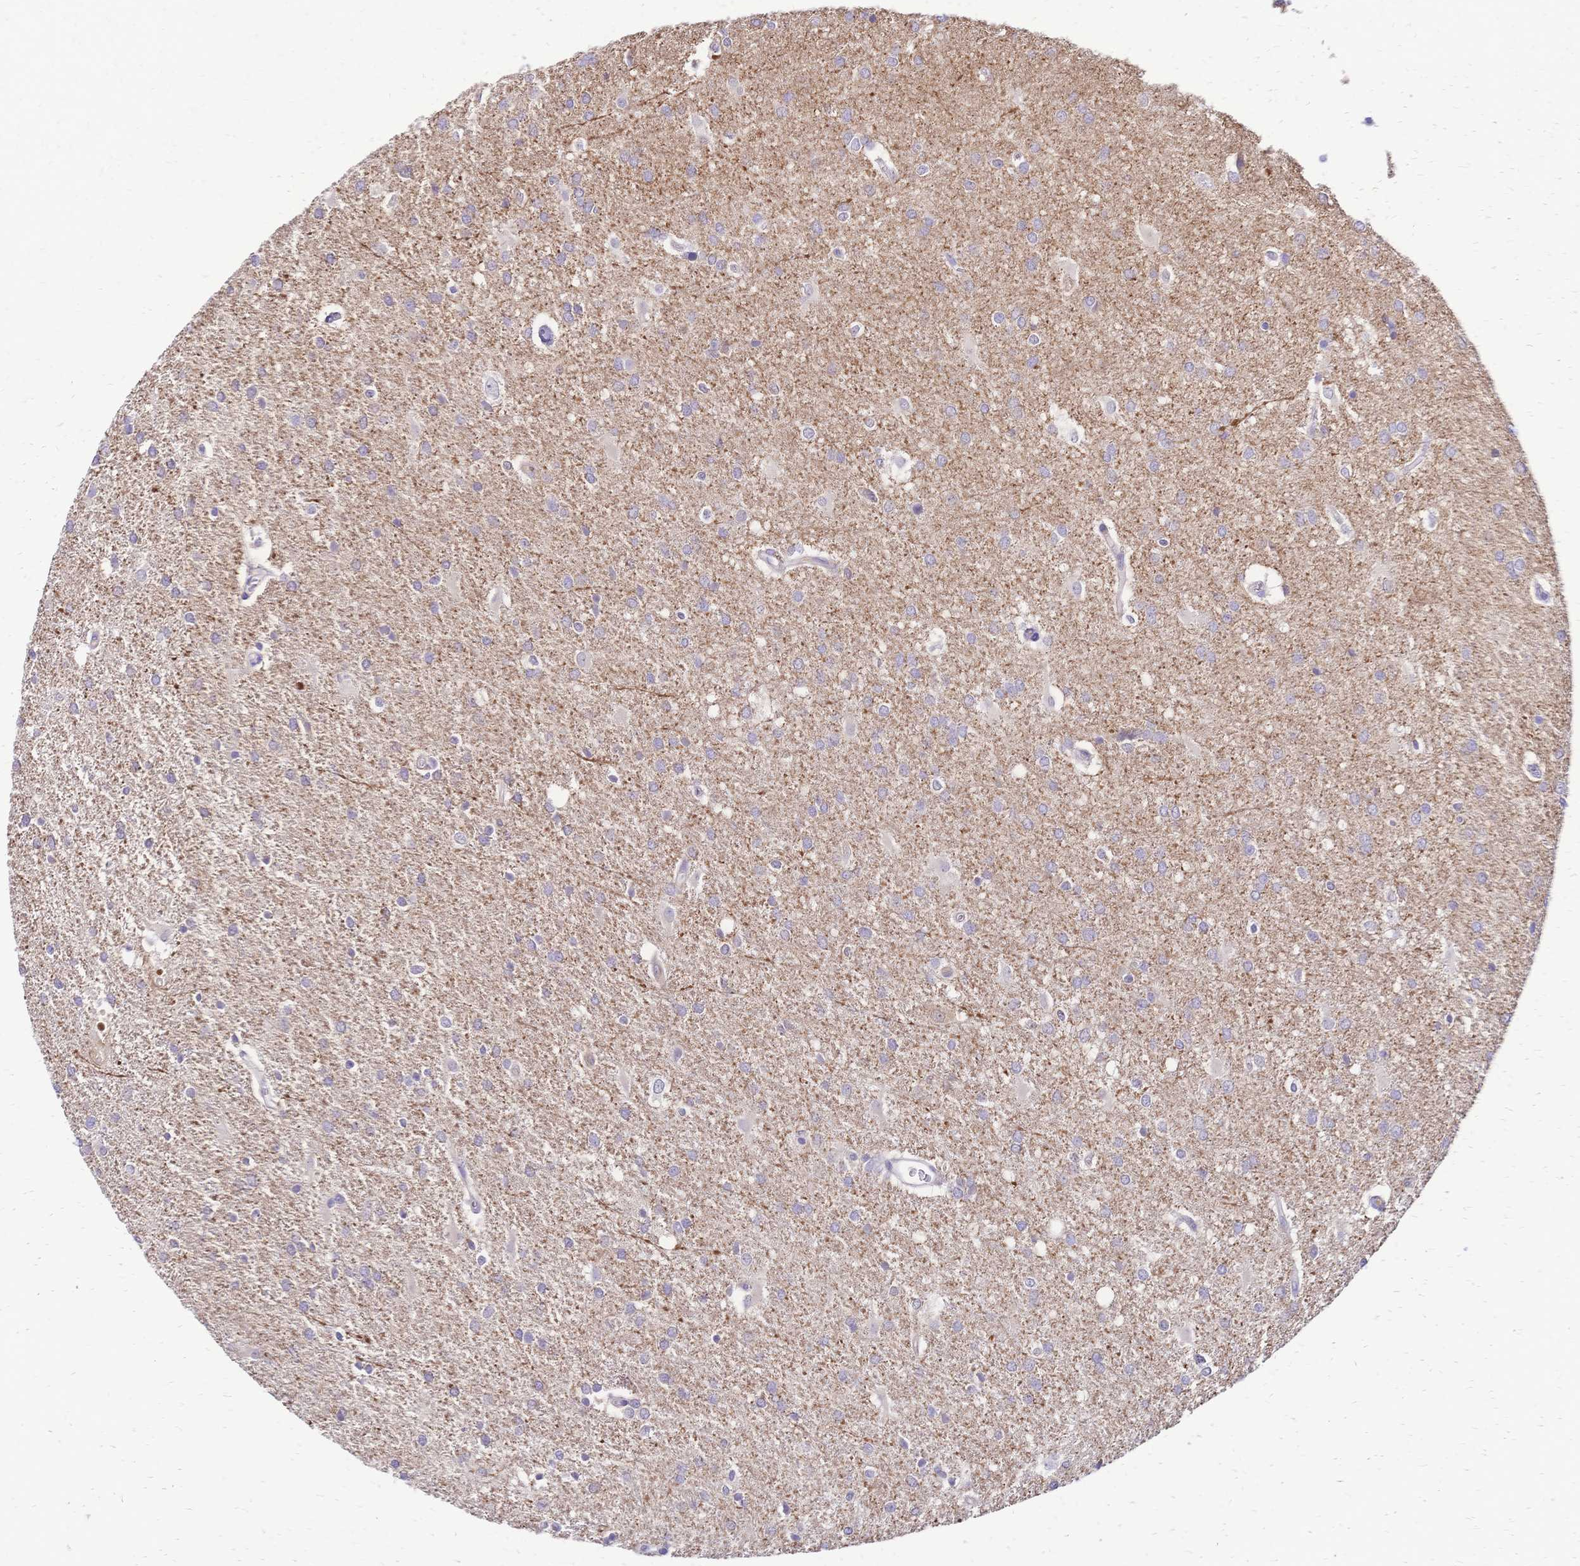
{"staining": {"intensity": "negative", "quantity": "none", "location": "none"}, "tissue": "glioma", "cell_type": "Tumor cells", "image_type": "cancer", "snomed": [{"axis": "morphology", "description": "Glioma, malignant, Low grade"}, {"axis": "topography", "description": "Brain"}], "caption": "This is an immunohistochemistry histopathology image of human malignant glioma (low-grade). There is no expression in tumor cells.", "gene": "GRB7", "patient": {"sex": "male", "age": 66}}